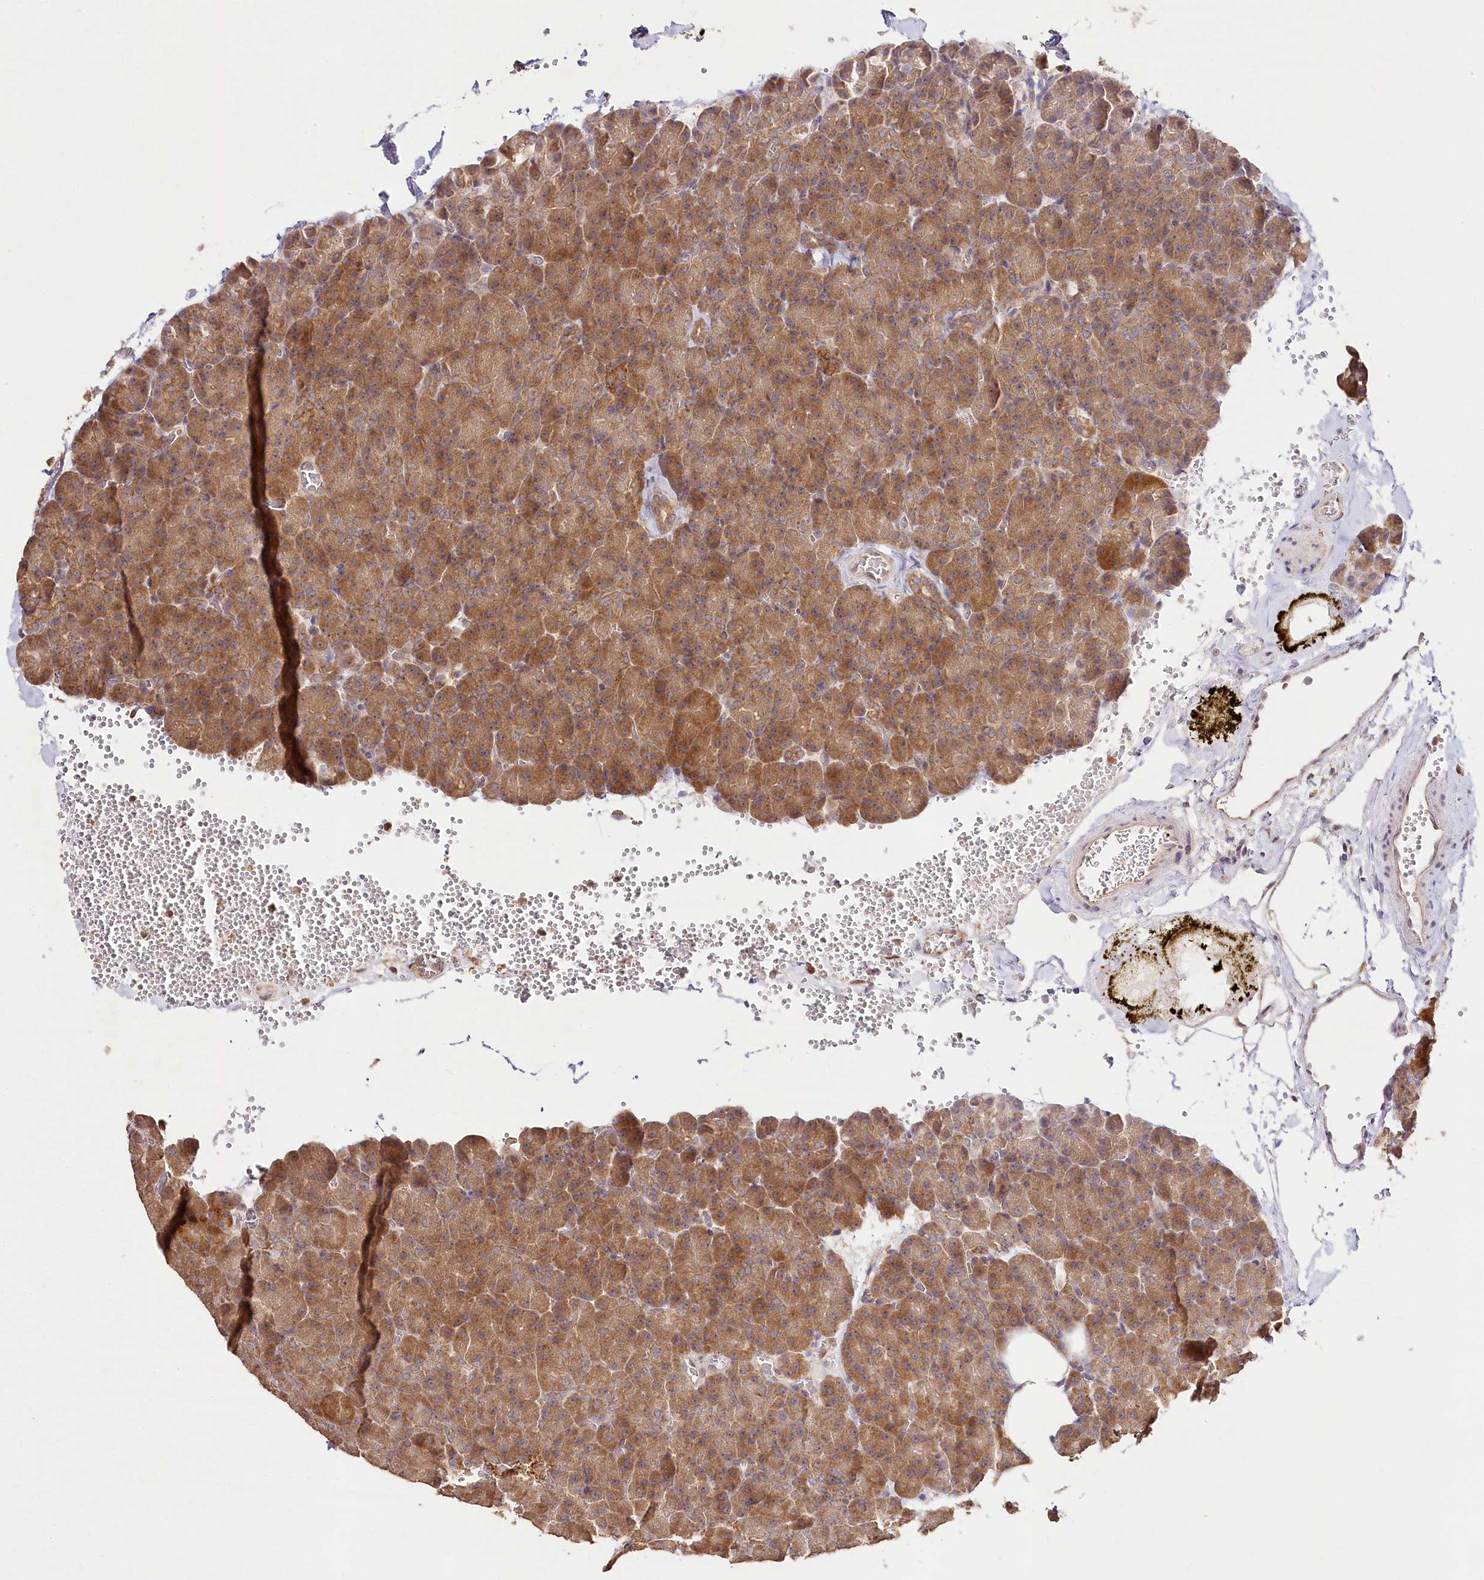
{"staining": {"intensity": "moderate", "quantity": ">75%", "location": "cytoplasmic/membranous"}, "tissue": "pancreas", "cell_type": "Exocrine glandular cells", "image_type": "normal", "snomed": [{"axis": "morphology", "description": "Normal tissue, NOS"}, {"axis": "morphology", "description": "Carcinoid, malignant, NOS"}, {"axis": "topography", "description": "Pancreas"}], "caption": "Protein staining demonstrates moderate cytoplasmic/membranous positivity in approximately >75% of exocrine glandular cells in normal pancreas. (DAB (3,3'-diaminobenzidine) IHC, brown staining for protein, blue staining for nuclei).", "gene": "DMXL1", "patient": {"sex": "female", "age": 35}}